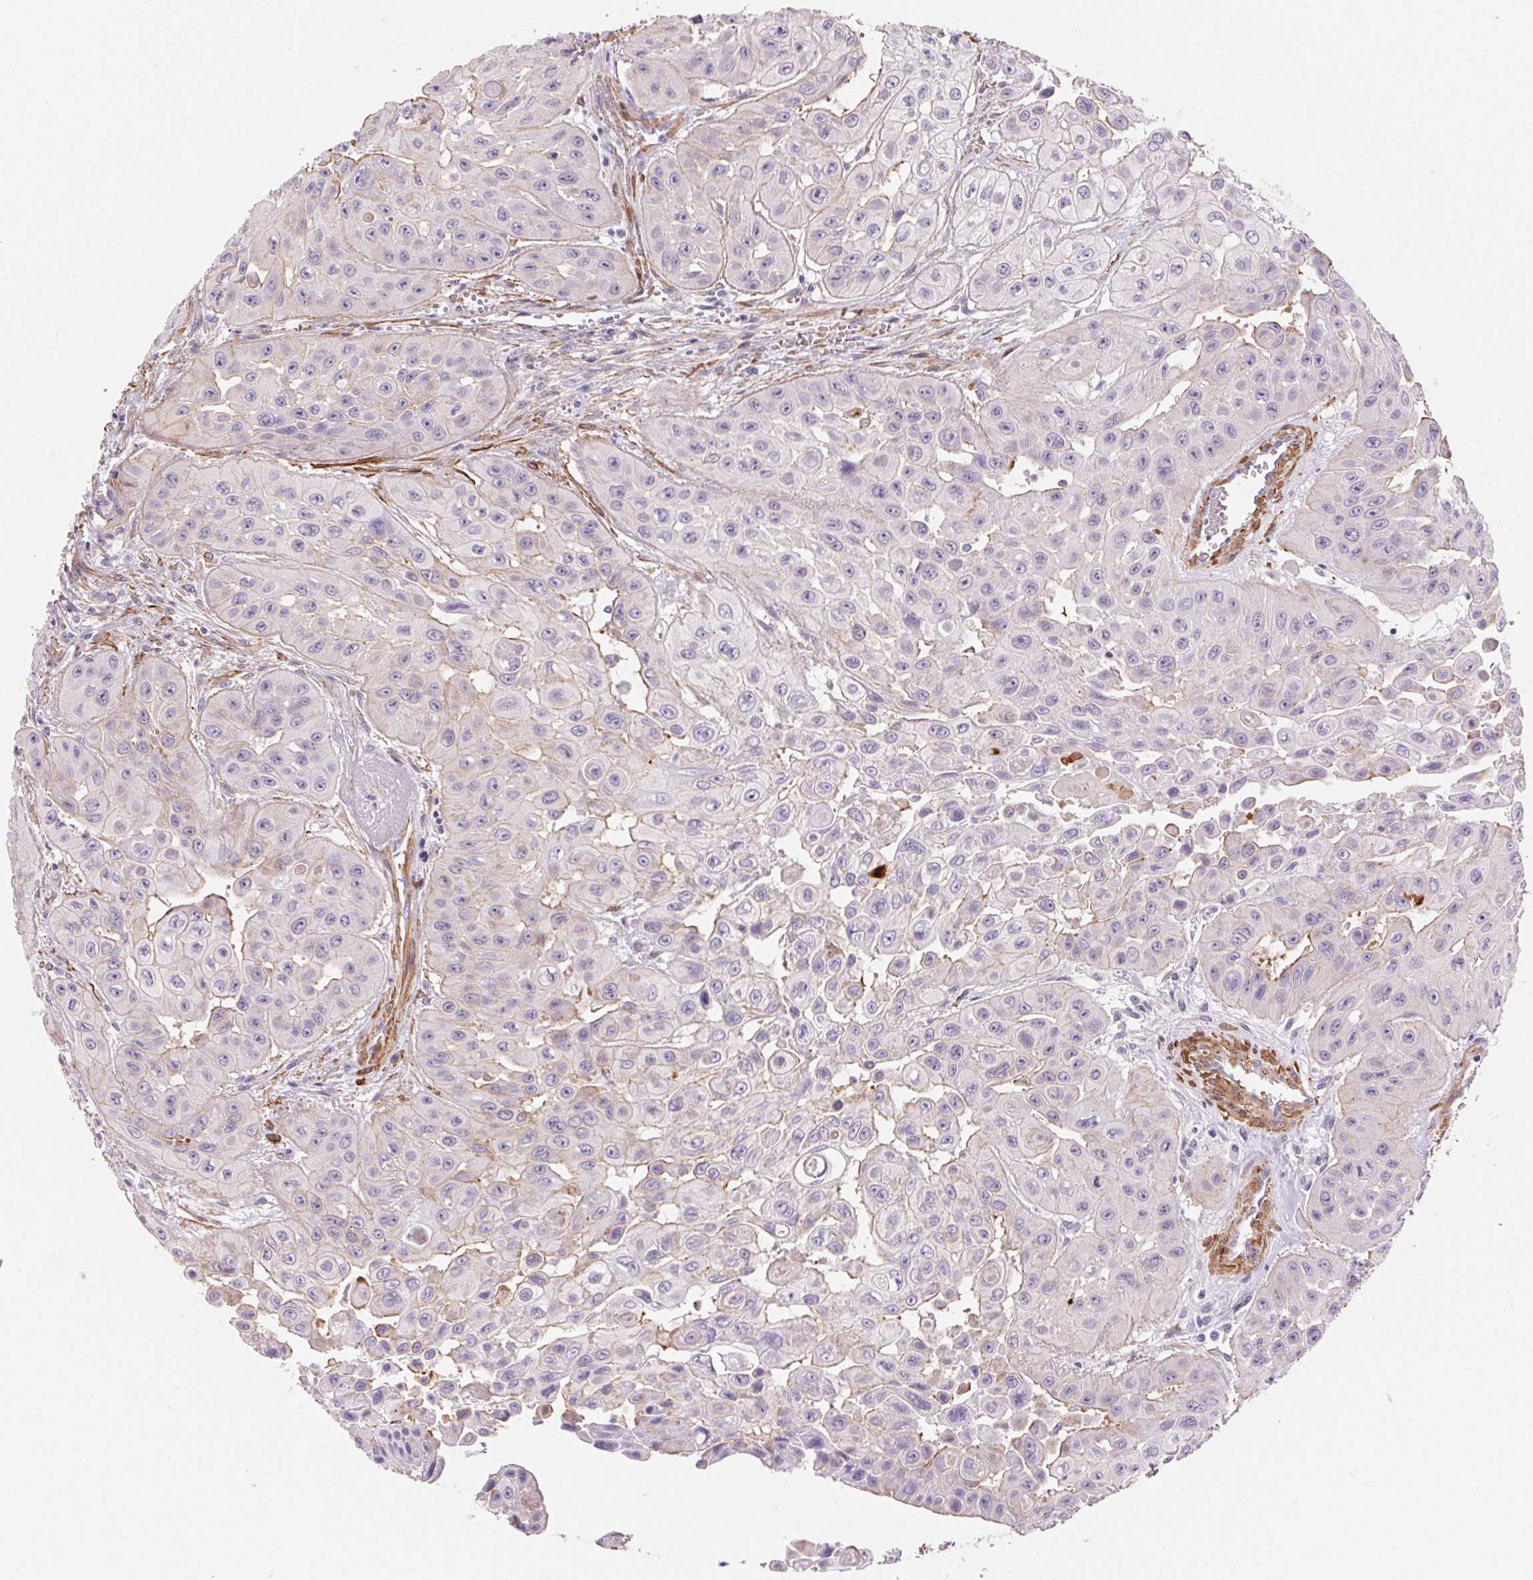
{"staining": {"intensity": "negative", "quantity": "none", "location": "none"}, "tissue": "head and neck cancer", "cell_type": "Tumor cells", "image_type": "cancer", "snomed": [{"axis": "morphology", "description": "Adenocarcinoma, NOS"}, {"axis": "topography", "description": "Head-Neck"}], "caption": "A histopathology image of human head and neck cancer (adenocarcinoma) is negative for staining in tumor cells.", "gene": "GPX8", "patient": {"sex": "male", "age": 73}}